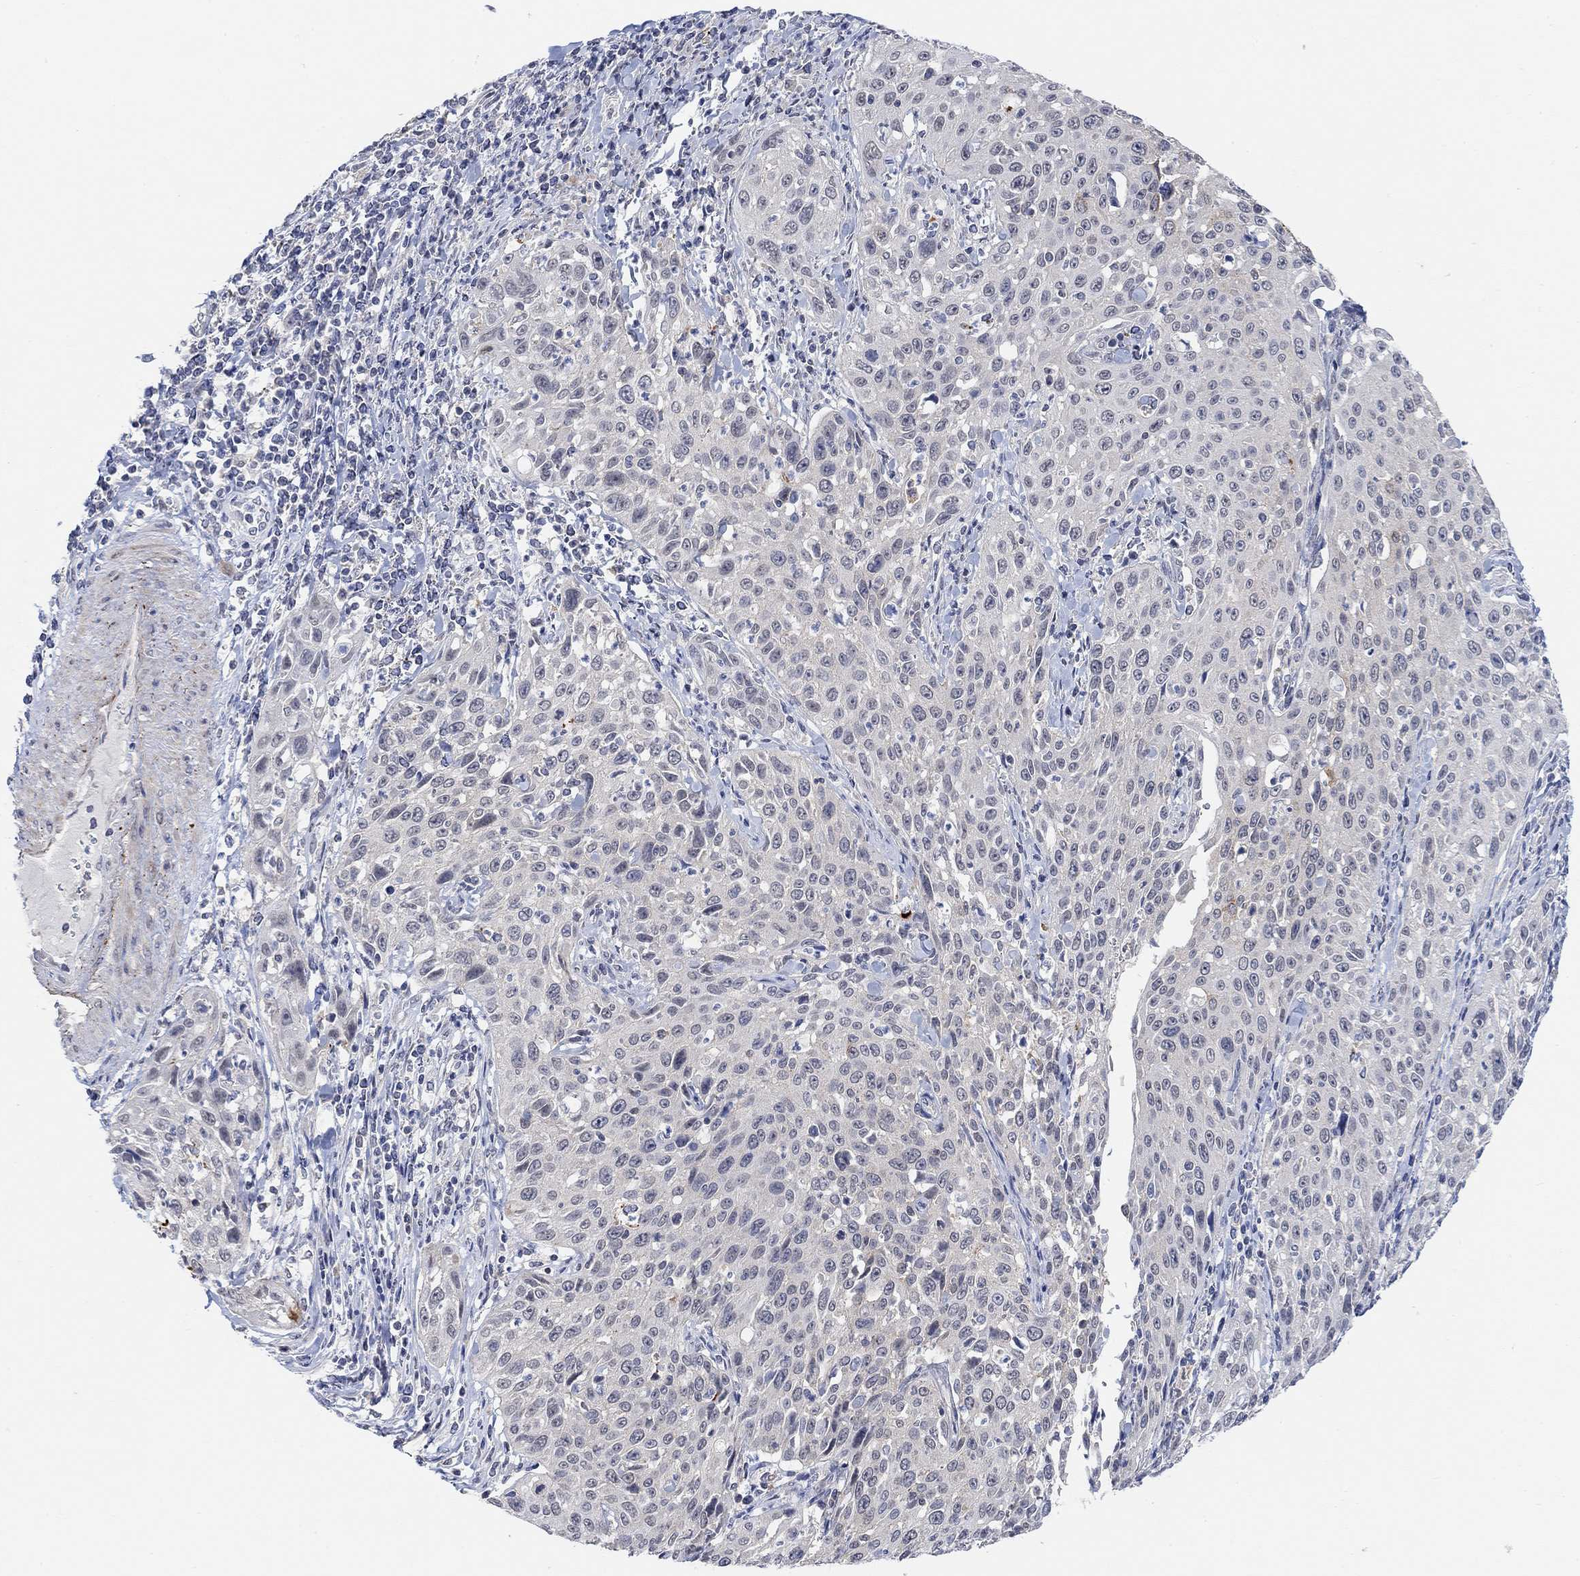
{"staining": {"intensity": "negative", "quantity": "none", "location": "none"}, "tissue": "cervical cancer", "cell_type": "Tumor cells", "image_type": "cancer", "snomed": [{"axis": "morphology", "description": "Squamous cell carcinoma, NOS"}, {"axis": "topography", "description": "Cervix"}], "caption": "IHC micrograph of cervical squamous cell carcinoma stained for a protein (brown), which exhibits no staining in tumor cells.", "gene": "RIMS1", "patient": {"sex": "female", "age": 26}}